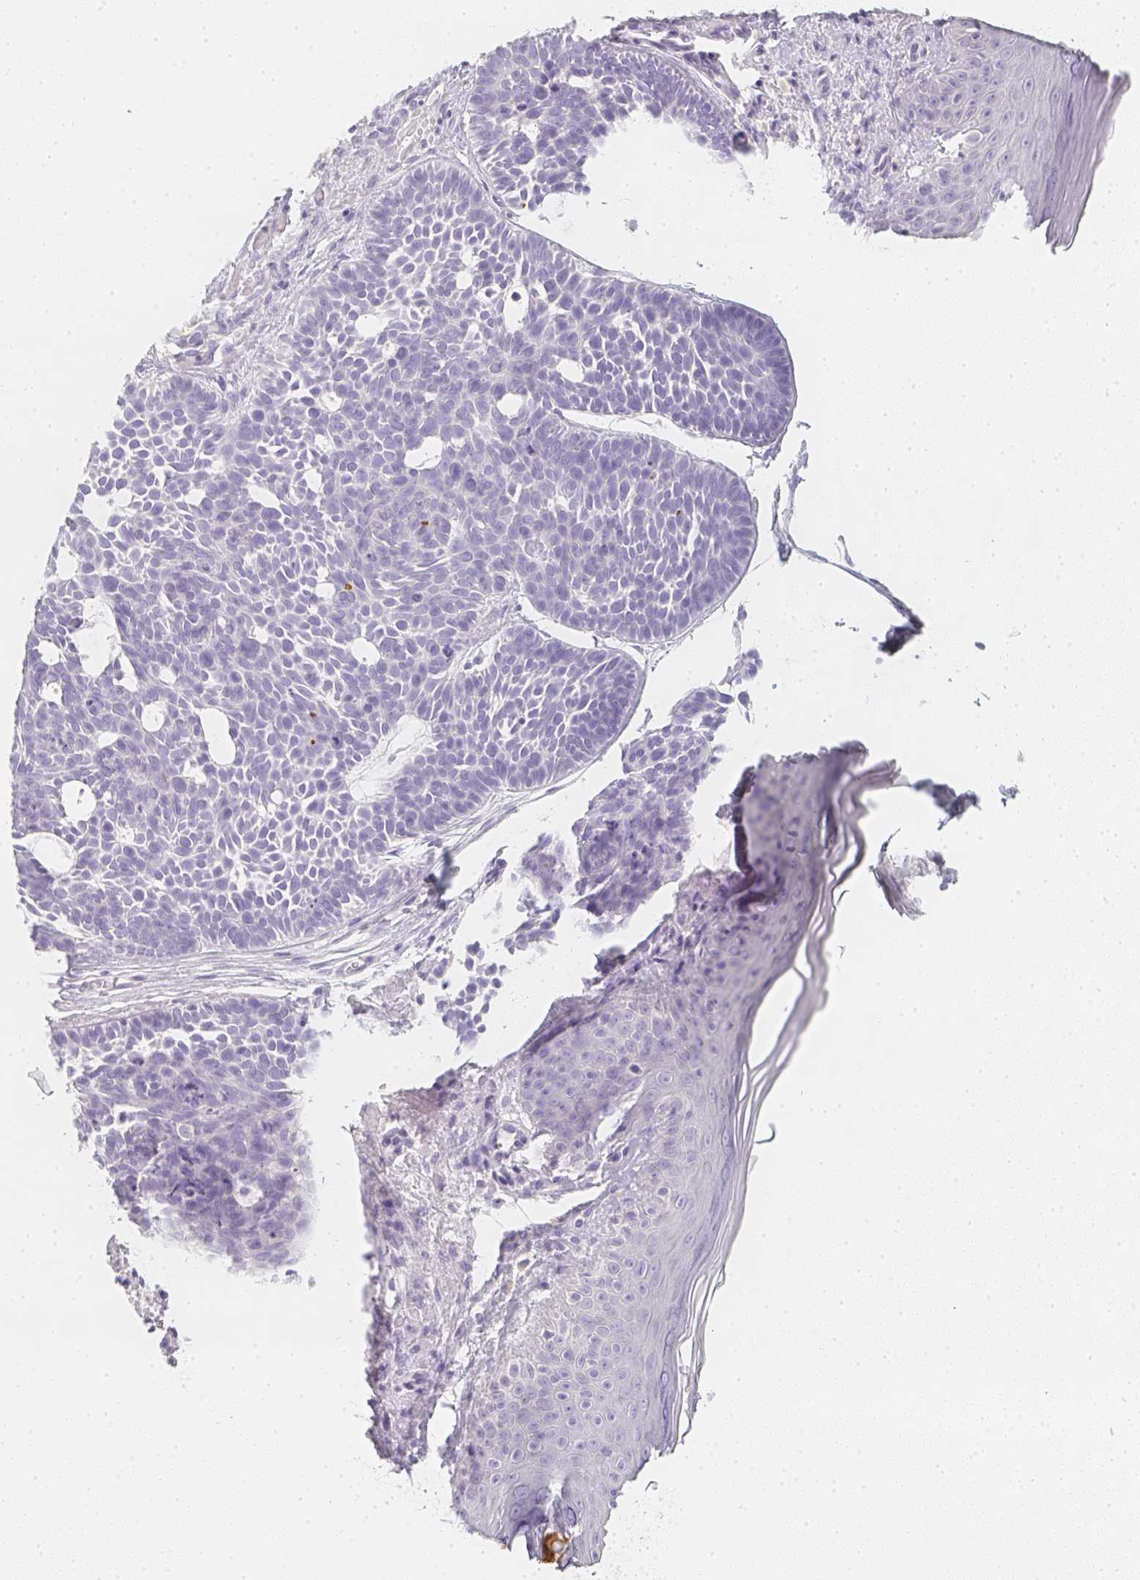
{"staining": {"intensity": "negative", "quantity": "none", "location": "none"}, "tissue": "skin cancer", "cell_type": "Tumor cells", "image_type": "cancer", "snomed": [{"axis": "morphology", "description": "Basal cell carcinoma"}, {"axis": "topography", "description": "Skin"}], "caption": "There is no significant staining in tumor cells of basal cell carcinoma (skin).", "gene": "SLC18A1", "patient": {"sex": "male", "age": 81}}